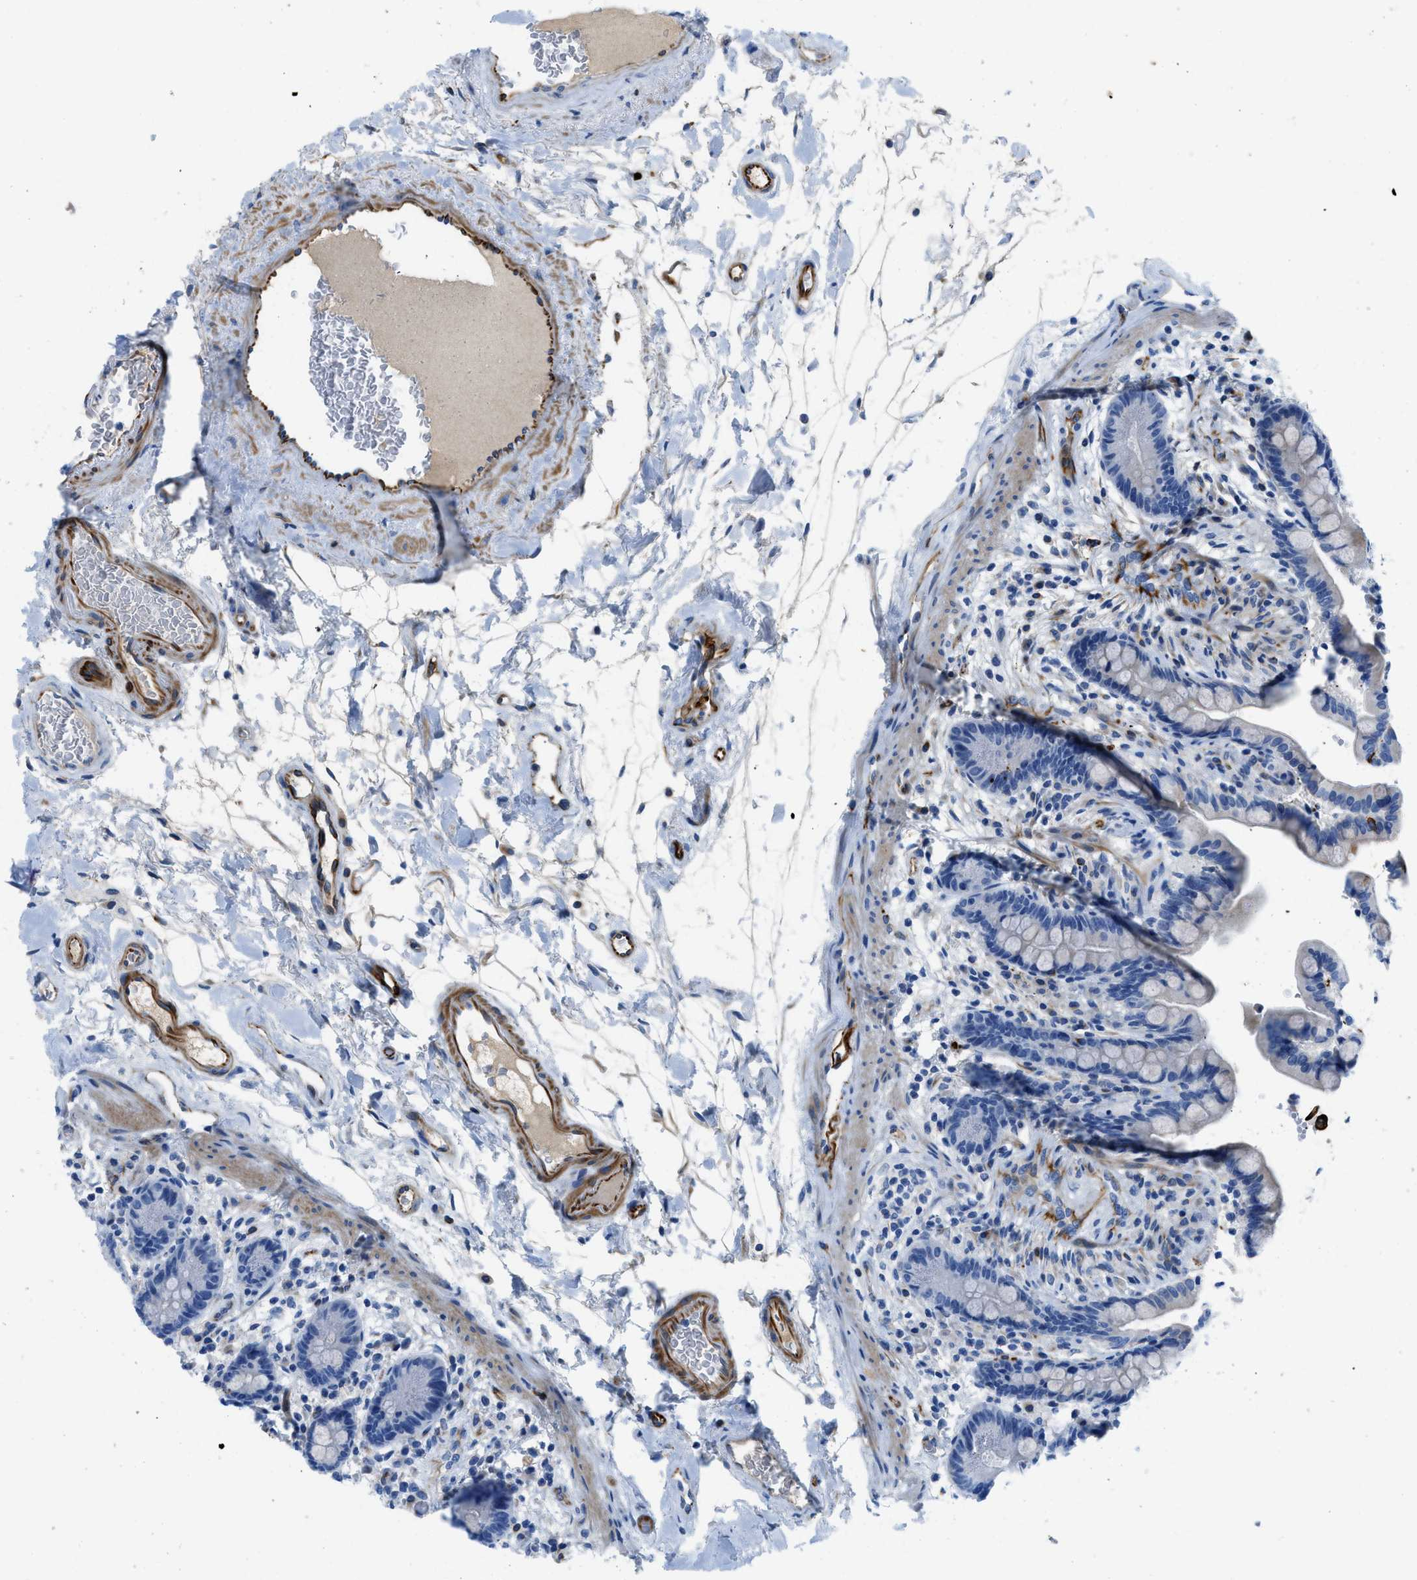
{"staining": {"intensity": "strong", "quantity": ">75%", "location": "cytoplasmic/membranous"}, "tissue": "colon", "cell_type": "Endothelial cells", "image_type": "normal", "snomed": [{"axis": "morphology", "description": "Normal tissue, NOS"}, {"axis": "topography", "description": "Colon"}], "caption": "Colon stained with DAB immunohistochemistry displays high levels of strong cytoplasmic/membranous expression in approximately >75% of endothelial cells.", "gene": "XCR1", "patient": {"sex": "male", "age": 73}}